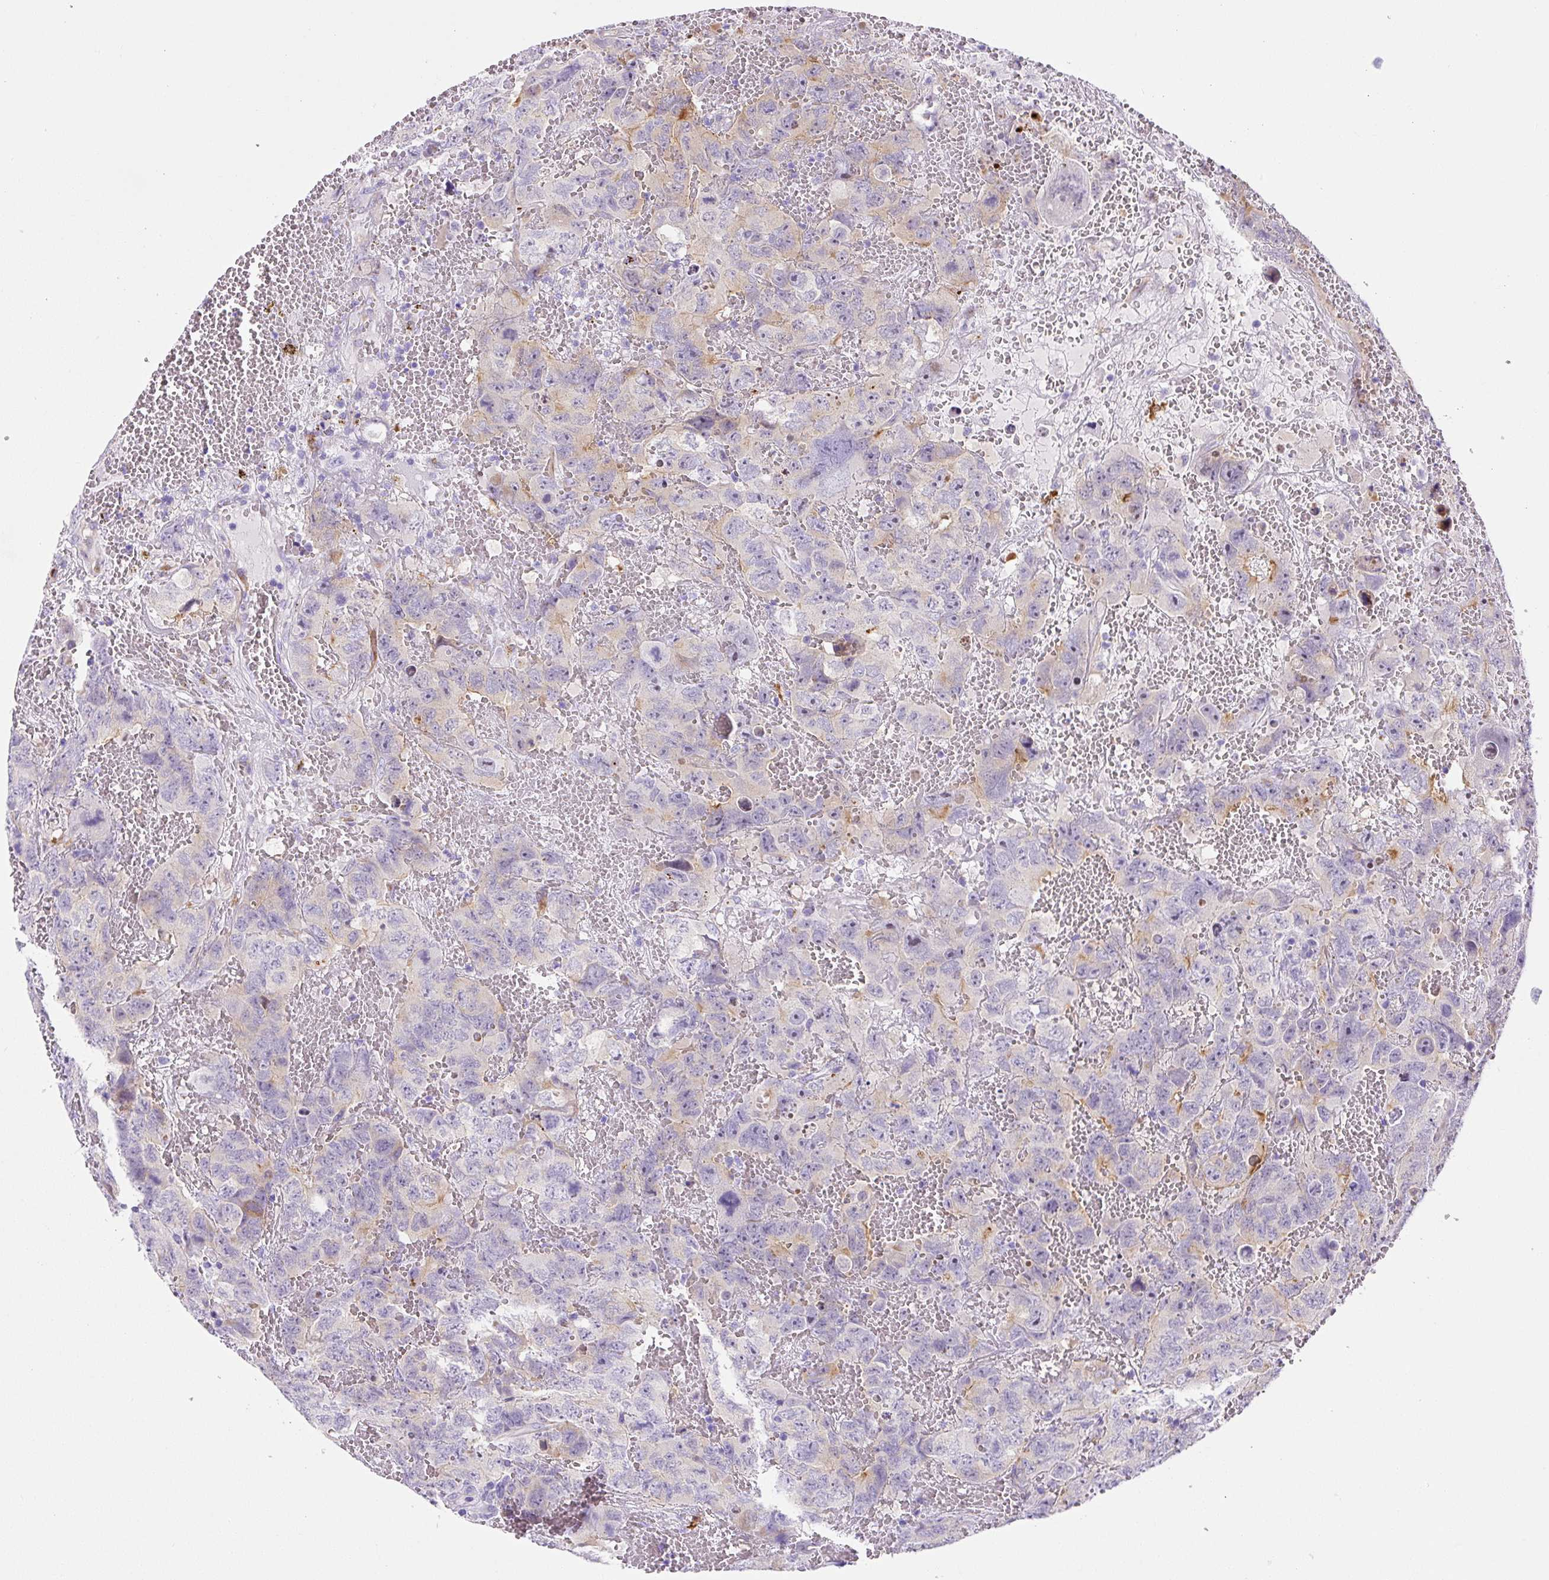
{"staining": {"intensity": "weak", "quantity": "<25%", "location": "cytoplasmic/membranous"}, "tissue": "testis cancer", "cell_type": "Tumor cells", "image_type": "cancer", "snomed": [{"axis": "morphology", "description": "Carcinoma, Embryonal, NOS"}, {"axis": "topography", "description": "Testis"}], "caption": "Histopathology image shows no protein expression in tumor cells of testis embryonal carcinoma tissue.", "gene": "ASB4", "patient": {"sex": "male", "age": 45}}